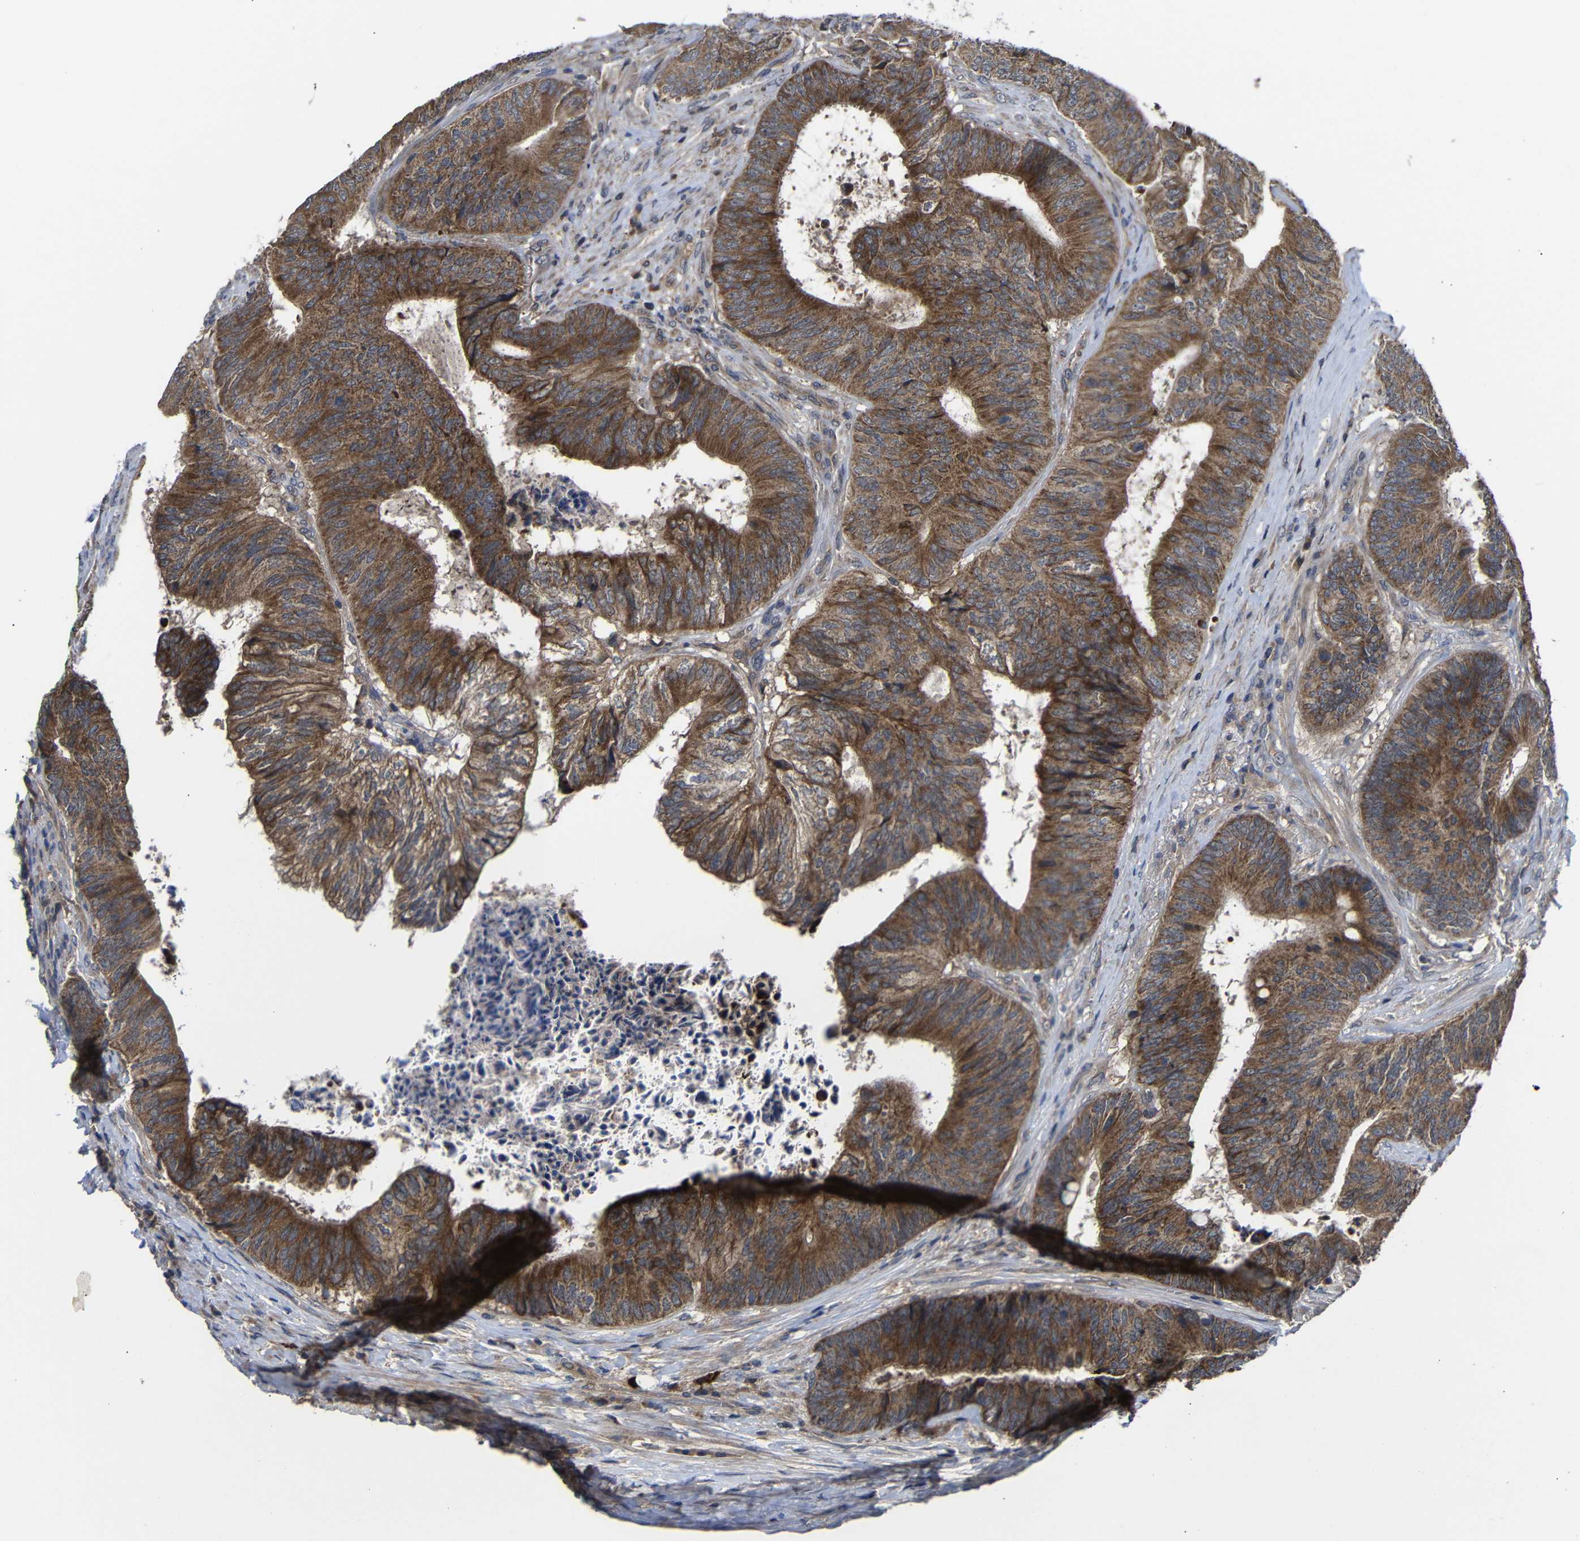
{"staining": {"intensity": "moderate", "quantity": ">75%", "location": "cytoplasmic/membranous"}, "tissue": "colorectal cancer", "cell_type": "Tumor cells", "image_type": "cancer", "snomed": [{"axis": "morphology", "description": "Adenocarcinoma, NOS"}, {"axis": "topography", "description": "Rectum"}], "caption": "Immunohistochemical staining of colorectal cancer (adenocarcinoma) exhibits medium levels of moderate cytoplasmic/membranous expression in approximately >75% of tumor cells.", "gene": "LPAR5", "patient": {"sex": "male", "age": 72}}